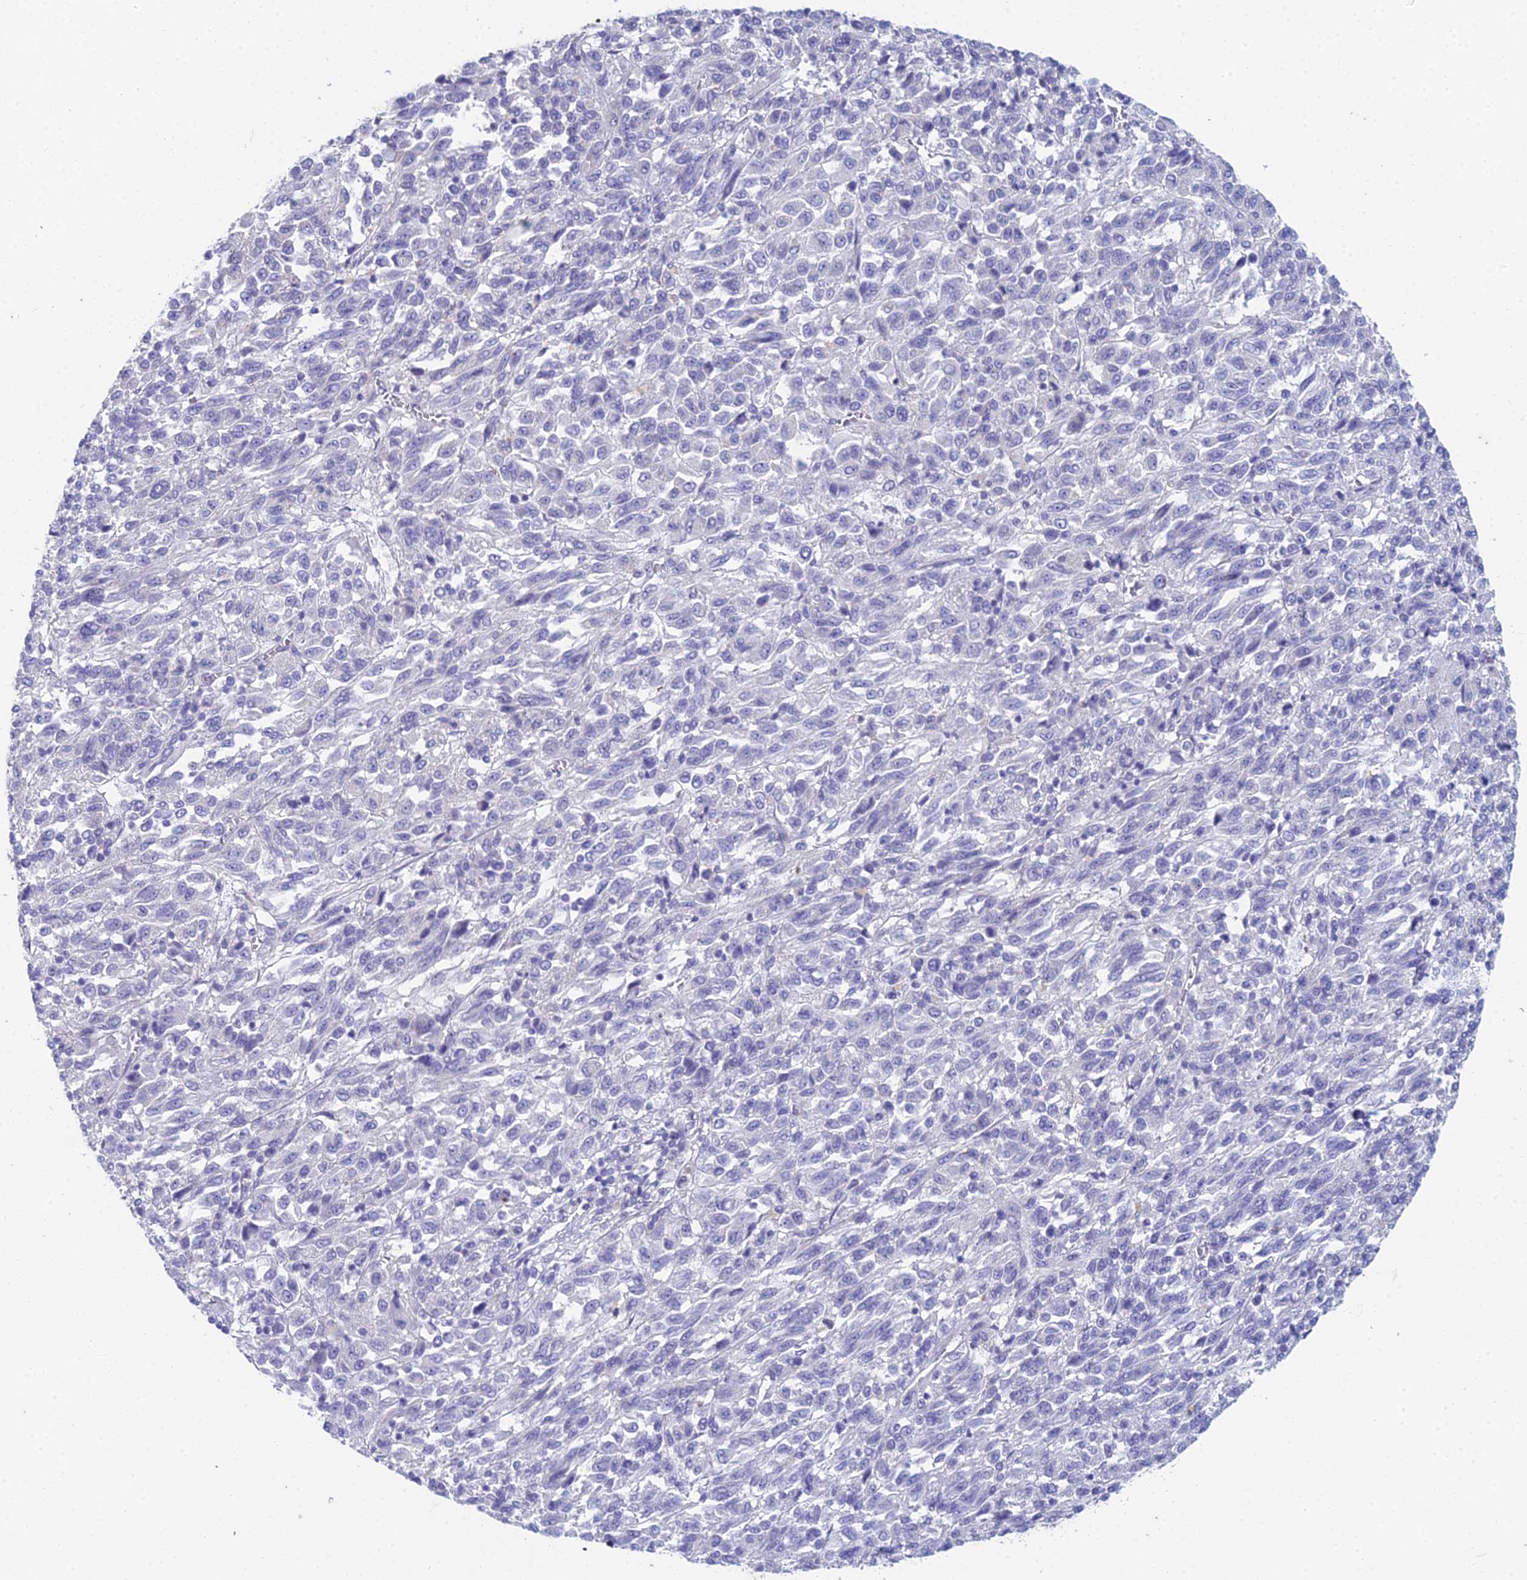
{"staining": {"intensity": "negative", "quantity": "none", "location": "none"}, "tissue": "melanoma", "cell_type": "Tumor cells", "image_type": "cancer", "snomed": [{"axis": "morphology", "description": "Malignant melanoma, Metastatic site"}, {"axis": "topography", "description": "Lung"}], "caption": "The immunohistochemistry image has no significant positivity in tumor cells of melanoma tissue. (DAB (3,3'-diaminobenzidine) IHC, high magnification).", "gene": "EEF2KMT", "patient": {"sex": "male", "age": 64}}